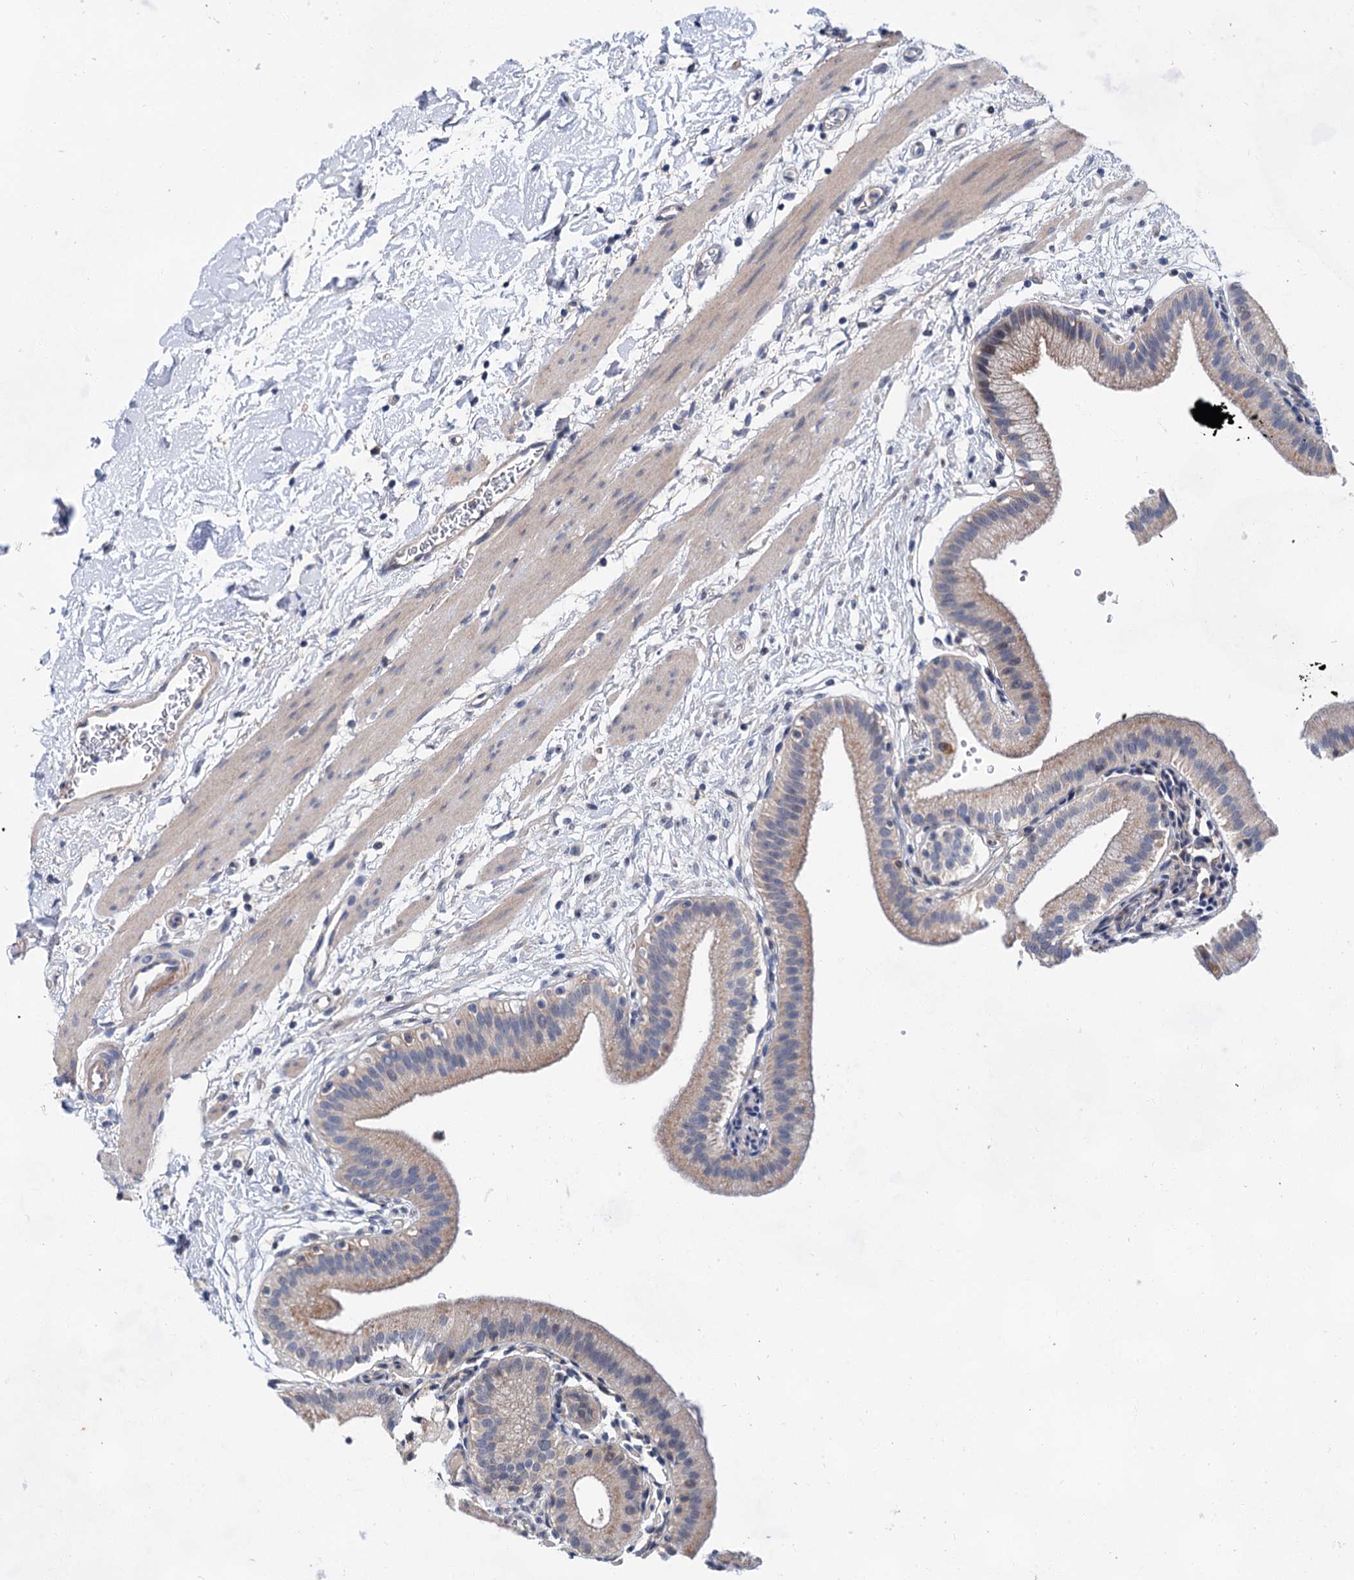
{"staining": {"intensity": "negative", "quantity": "none", "location": "none"}, "tissue": "gallbladder", "cell_type": "Glandular cells", "image_type": "normal", "snomed": [{"axis": "morphology", "description": "Normal tissue, NOS"}, {"axis": "topography", "description": "Gallbladder"}], "caption": "Glandular cells are negative for protein expression in normal human gallbladder. (DAB IHC, high magnification).", "gene": "MORN3", "patient": {"sex": "male", "age": 55}}